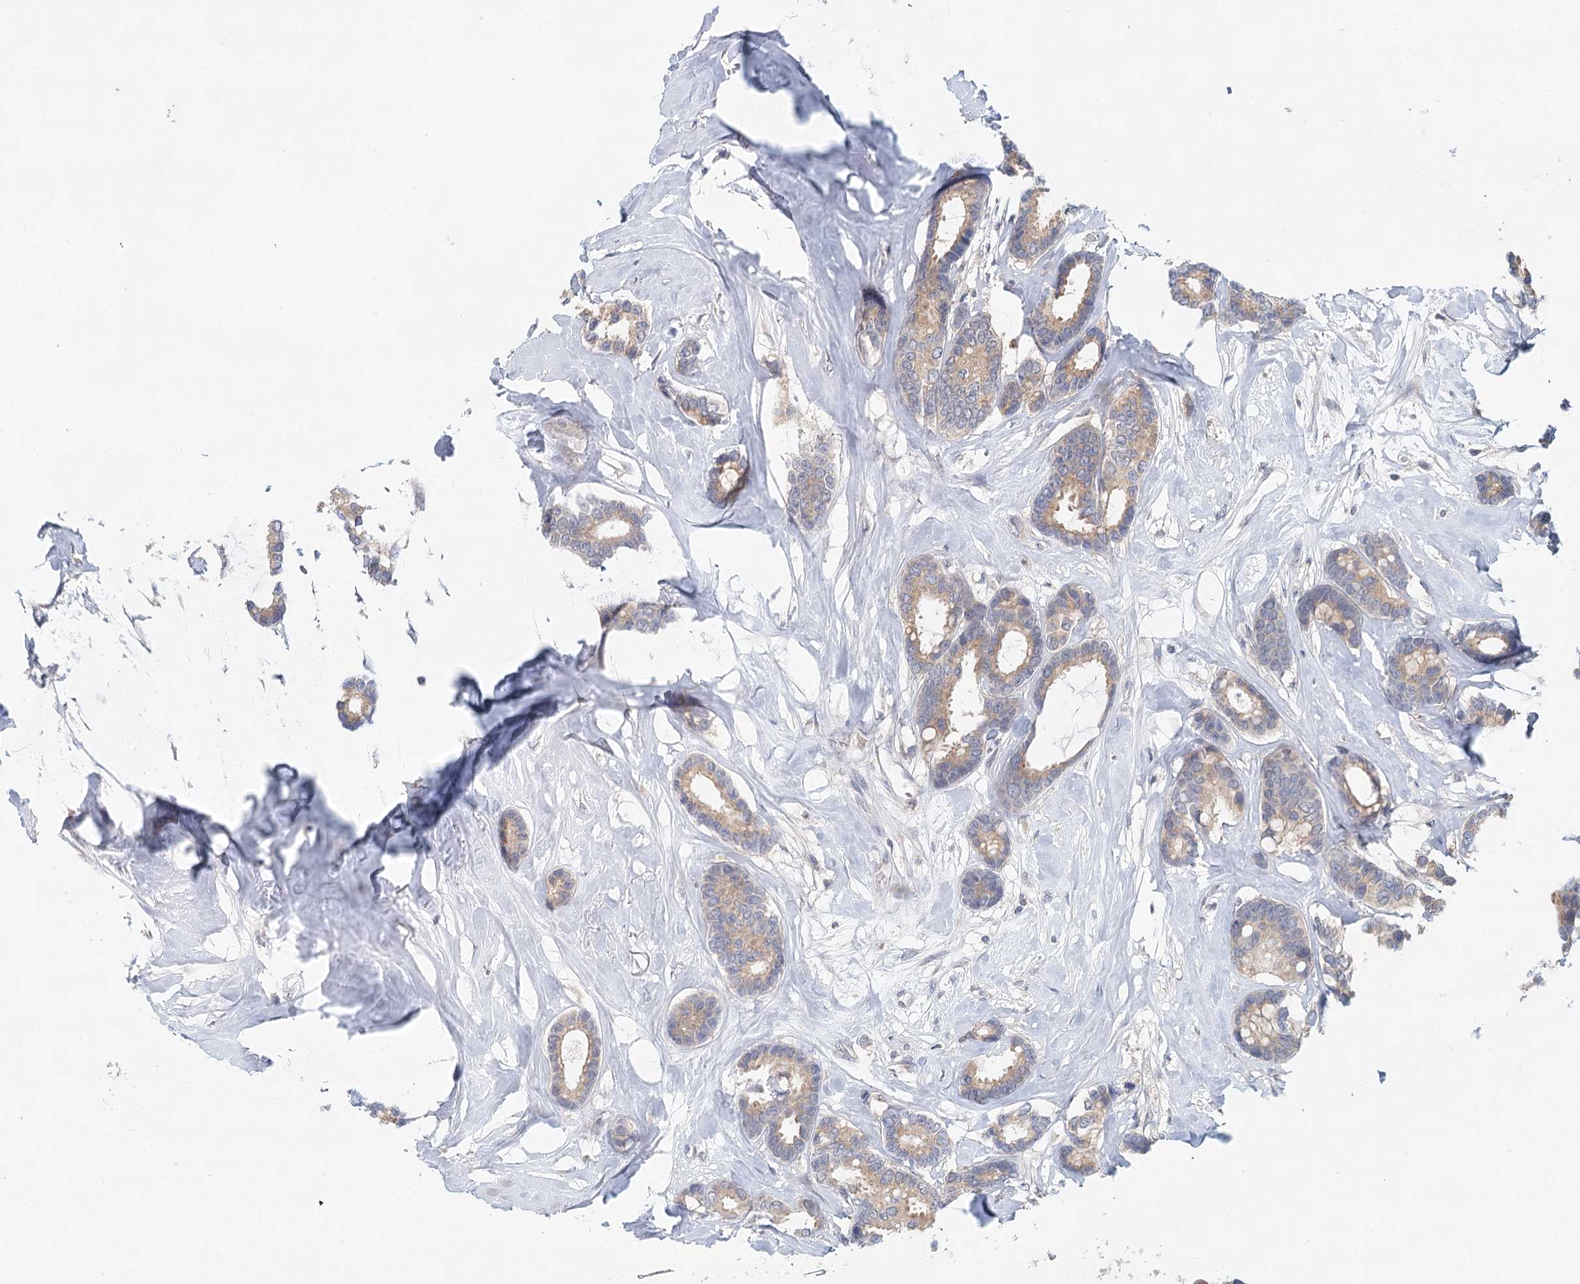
{"staining": {"intensity": "weak", "quantity": ">75%", "location": "cytoplasmic/membranous"}, "tissue": "breast cancer", "cell_type": "Tumor cells", "image_type": "cancer", "snomed": [{"axis": "morphology", "description": "Duct carcinoma"}, {"axis": "topography", "description": "Breast"}], "caption": "Brown immunohistochemical staining in invasive ductal carcinoma (breast) displays weak cytoplasmic/membranous staining in approximately >75% of tumor cells.", "gene": "BLTP1", "patient": {"sex": "female", "age": 87}}